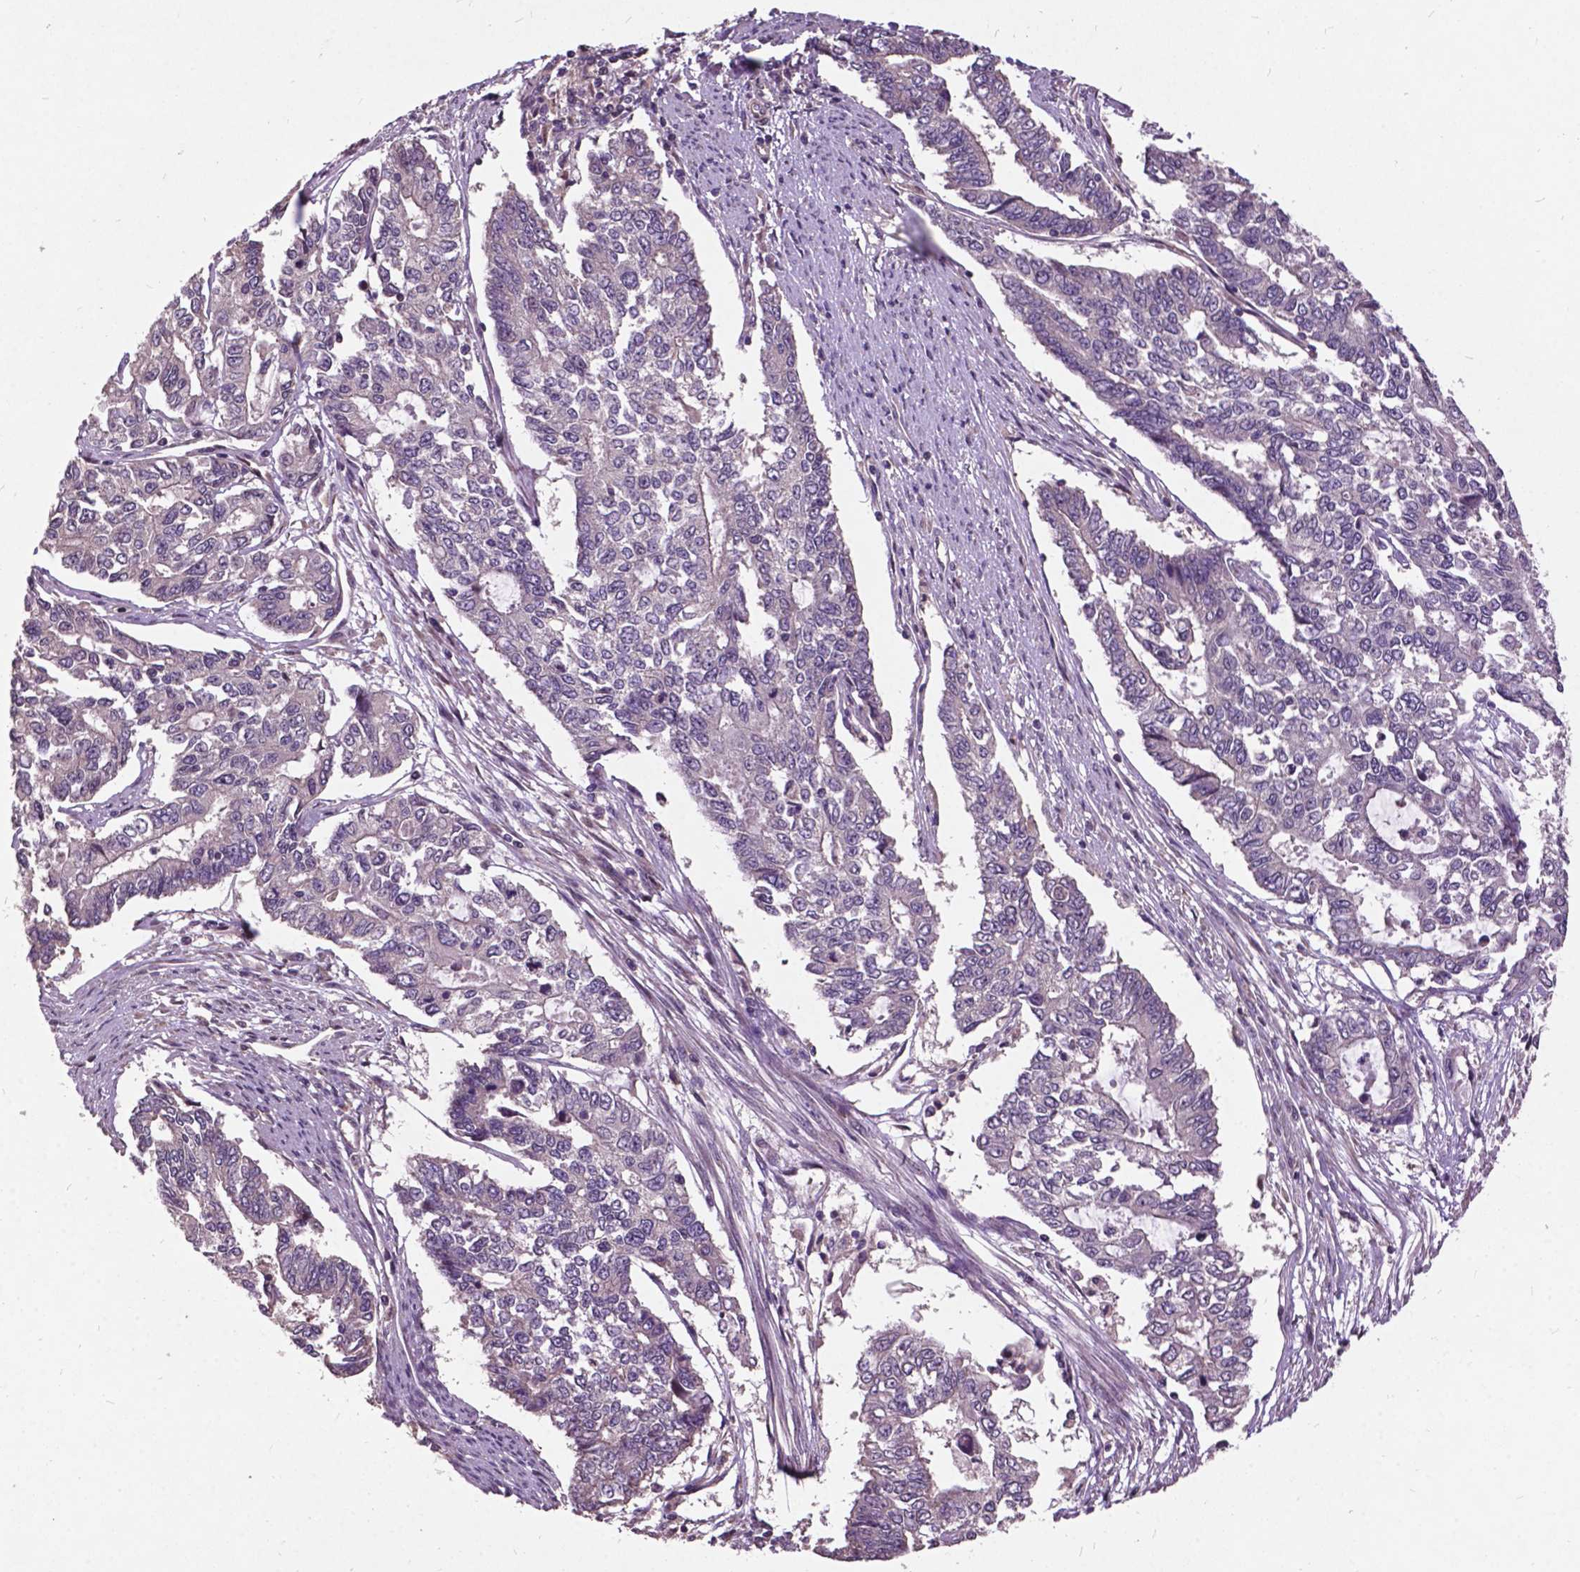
{"staining": {"intensity": "negative", "quantity": "none", "location": "none"}, "tissue": "endometrial cancer", "cell_type": "Tumor cells", "image_type": "cancer", "snomed": [{"axis": "morphology", "description": "Adenocarcinoma, NOS"}, {"axis": "topography", "description": "Uterus"}], "caption": "A photomicrograph of human endometrial cancer is negative for staining in tumor cells. (DAB (3,3'-diaminobenzidine) IHC, high magnification).", "gene": "AP1S3", "patient": {"sex": "female", "age": 59}}